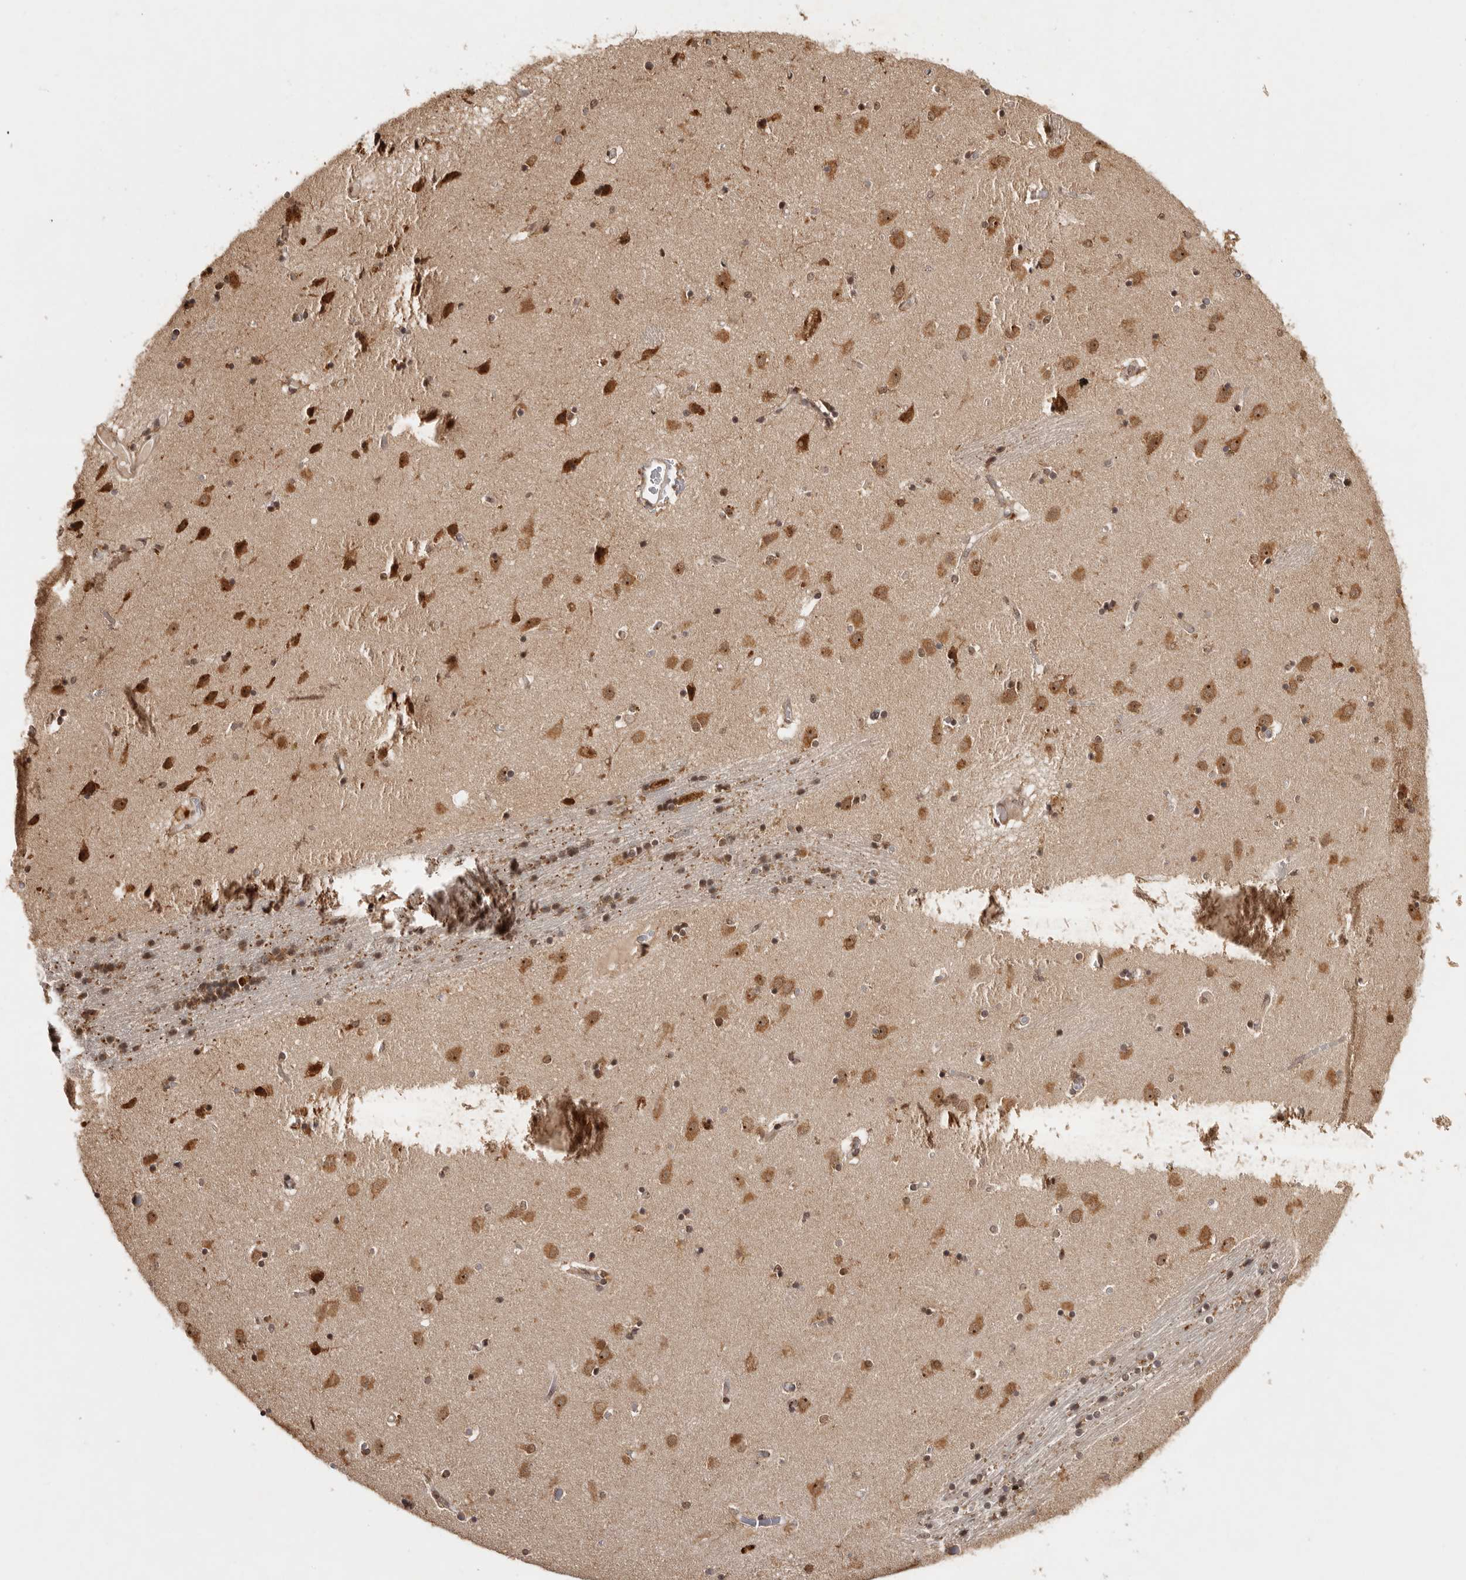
{"staining": {"intensity": "weak", "quantity": "25%-75%", "location": "nuclear"}, "tissue": "caudate", "cell_type": "Glial cells", "image_type": "normal", "snomed": [{"axis": "morphology", "description": "Normal tissue, NOS"}, {"axis": "topography", "description": "Lateral ventricle wall"}], "caption": "Immunohistochemical staining of normal caudate shows low levels of weak nuclear expression in approximately 25%-75% of glial cells.", "gene": "ZNF83", "patient": {"sex": "male", "age": 70}}